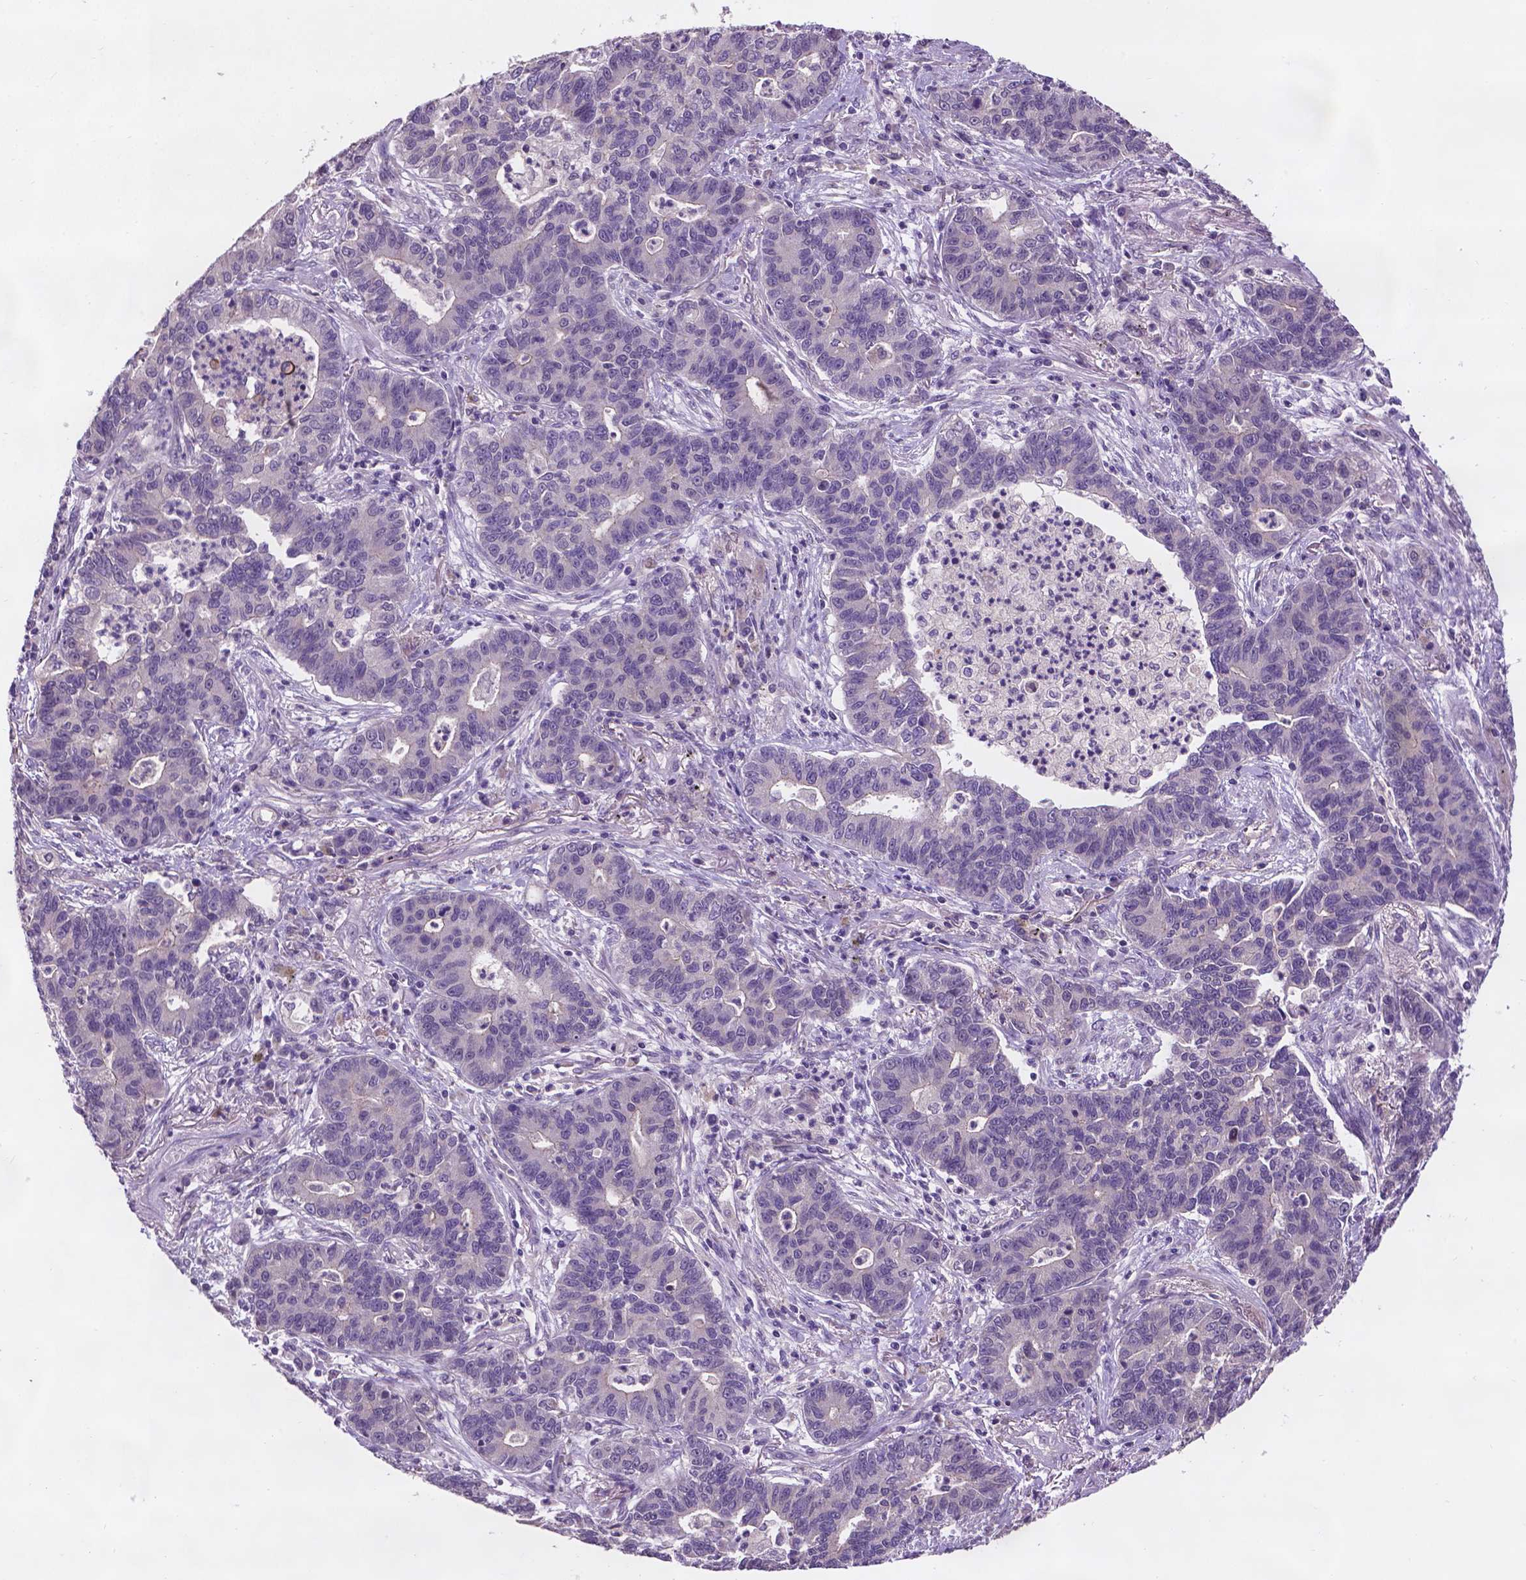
{"staining": {"intensity": "negative", "quantity": "none", "location": "none"}, "tissue": "lung cancer", "cell_type": "Tumor cells", "image_type": "cancer", "snomed": [{"axis": "morphology", "description": "Adenocarcinoma, NOS"}, {"axis": "topography", "description": "Lung"}], "caption": "Immunohistochemistry (IHC) photomicrograph of human lung cancer stained for a protein (brown), which exhibits no positivity in tumor cells.", "gene": "GXYLT2", "patient": {"sex": "female", "age": 57}}